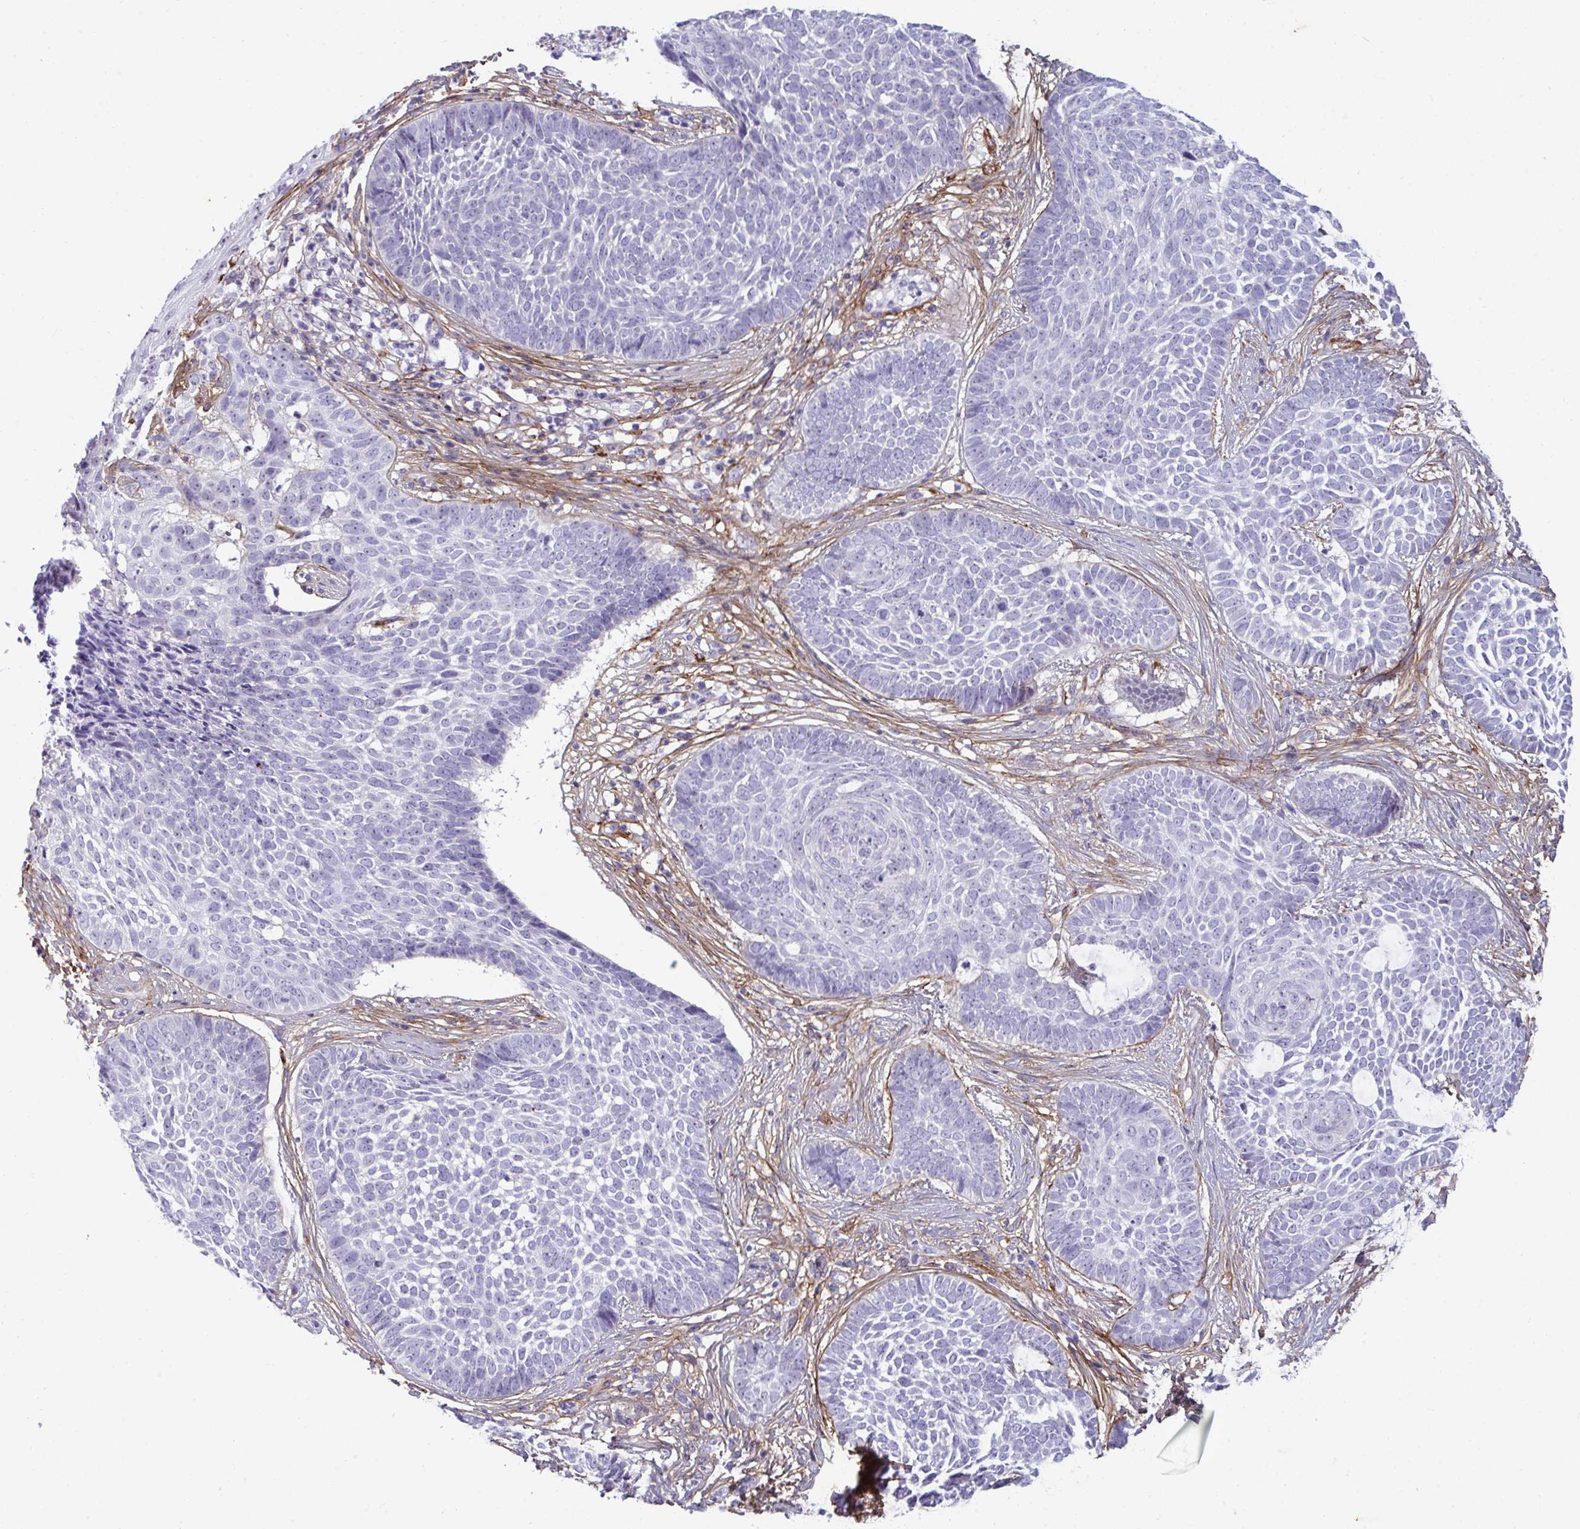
{"staining": {"intensity": "negative", "quantity": "none", "location": "none"}, "tissue": "skin cancer", "cell_type": "Tumor cells", "image_type": "cancer", "snomed": [{"axis": "morphology", "description": "Basal cell carcinoma"}, {"axis": "topography", "description": "Skin"}], "caption": "IHC image of skin basal cell carcinoma stained for a protein (brown), which reveals no staining in tumor cells.", "gene": "LHFPL6", "patient": {"sex": "female", "age": 89}}